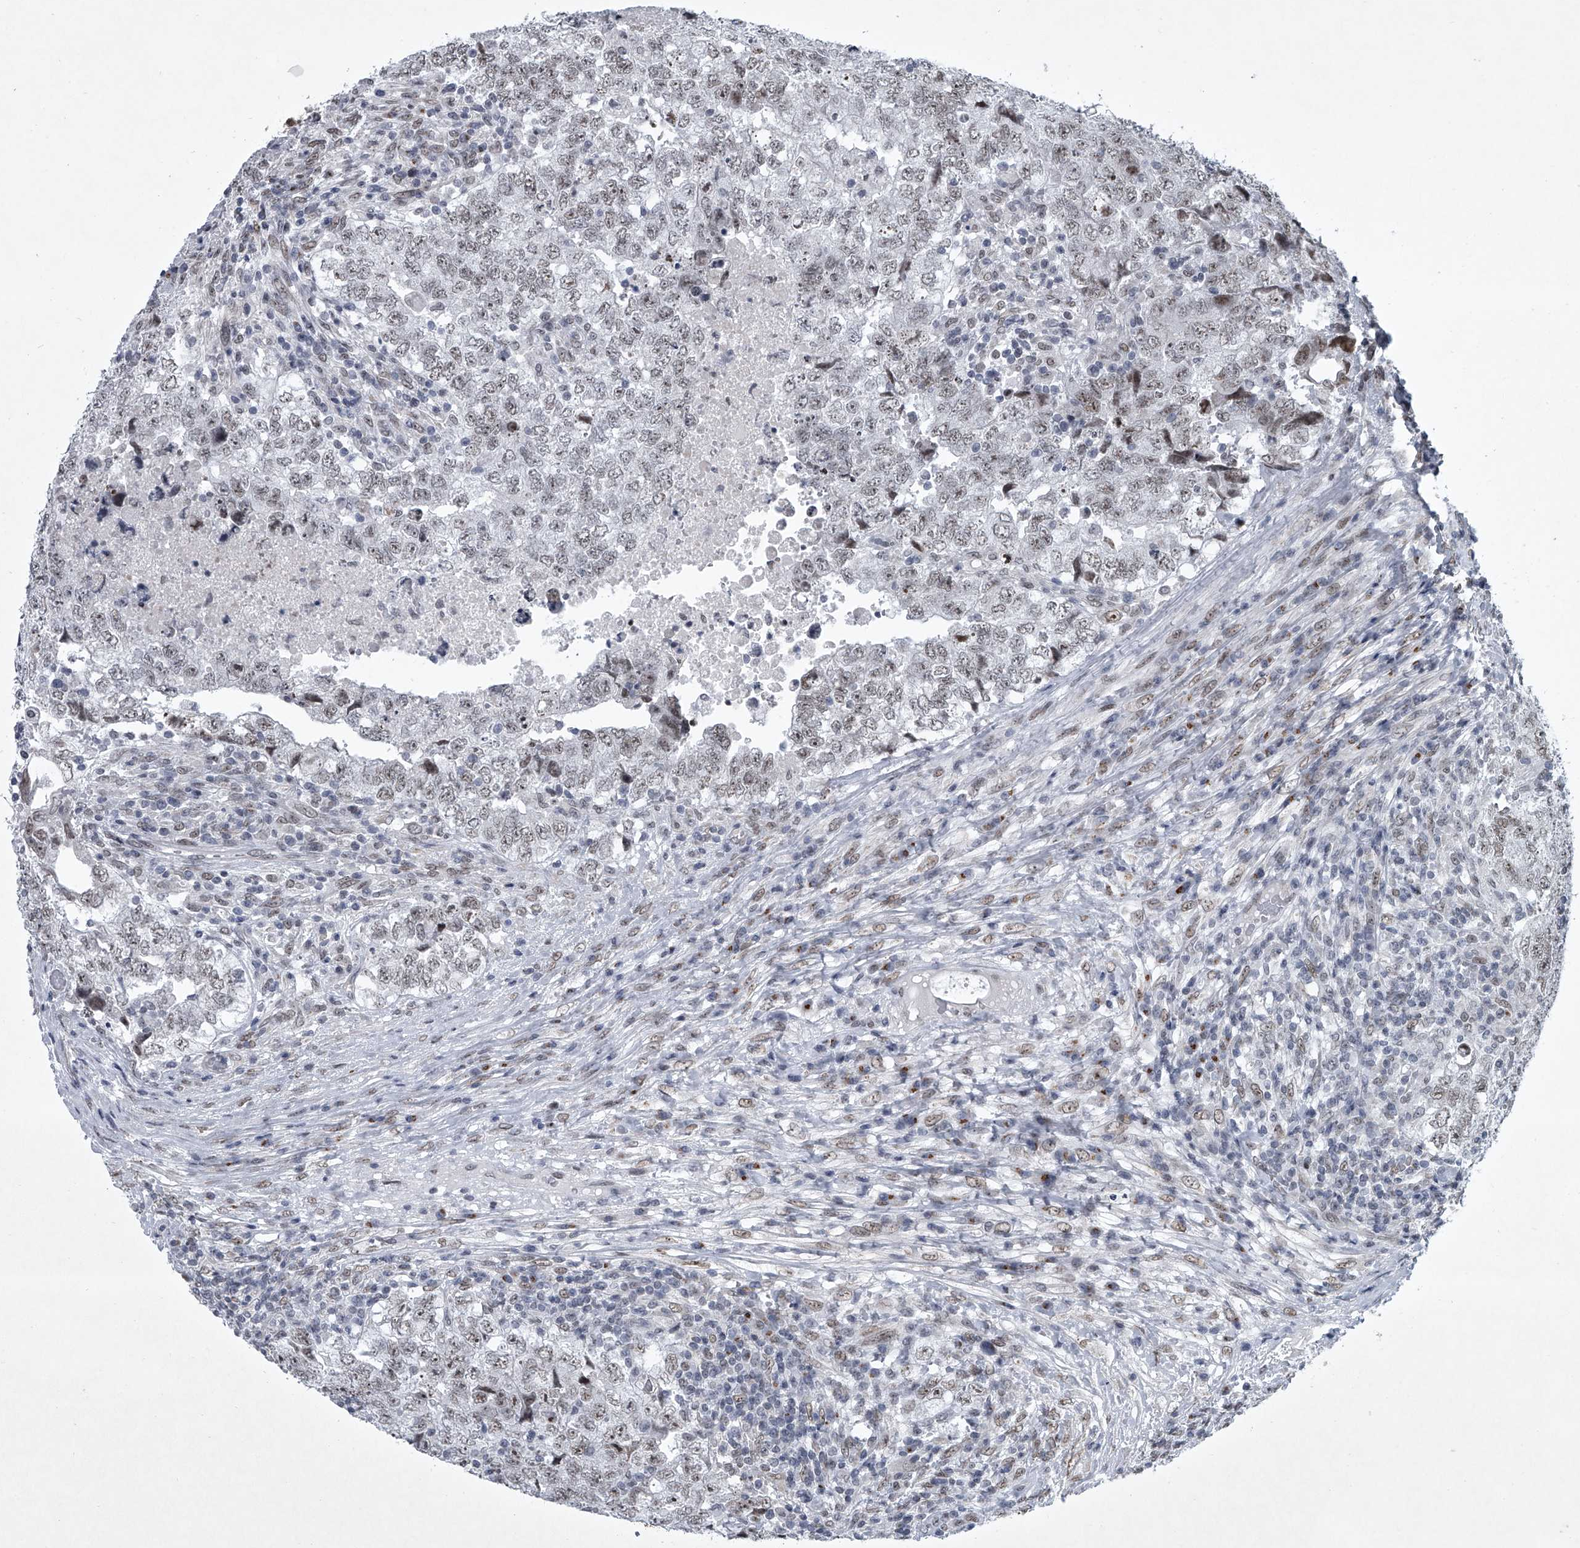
{"staining": {"intensity": "moderate", "quantity": "<25%", "location": "nuclear"}, "tissue": "testis cancer", "cell_type": "Tumor cells", "image_type": "cancer", "snomed": [{"axis": "morphology", "description": "Carcinoma, Embryonal, NOS"}, {"axis": "topography", "description": "Testis"}], "caption": "An image of human embryonal carcinoma (testis) stained for a protein displays moderate nuclear brown staining in tumor cells.", "gene": "MLLT1", "patient": {"sex": "male", "age": 37}}